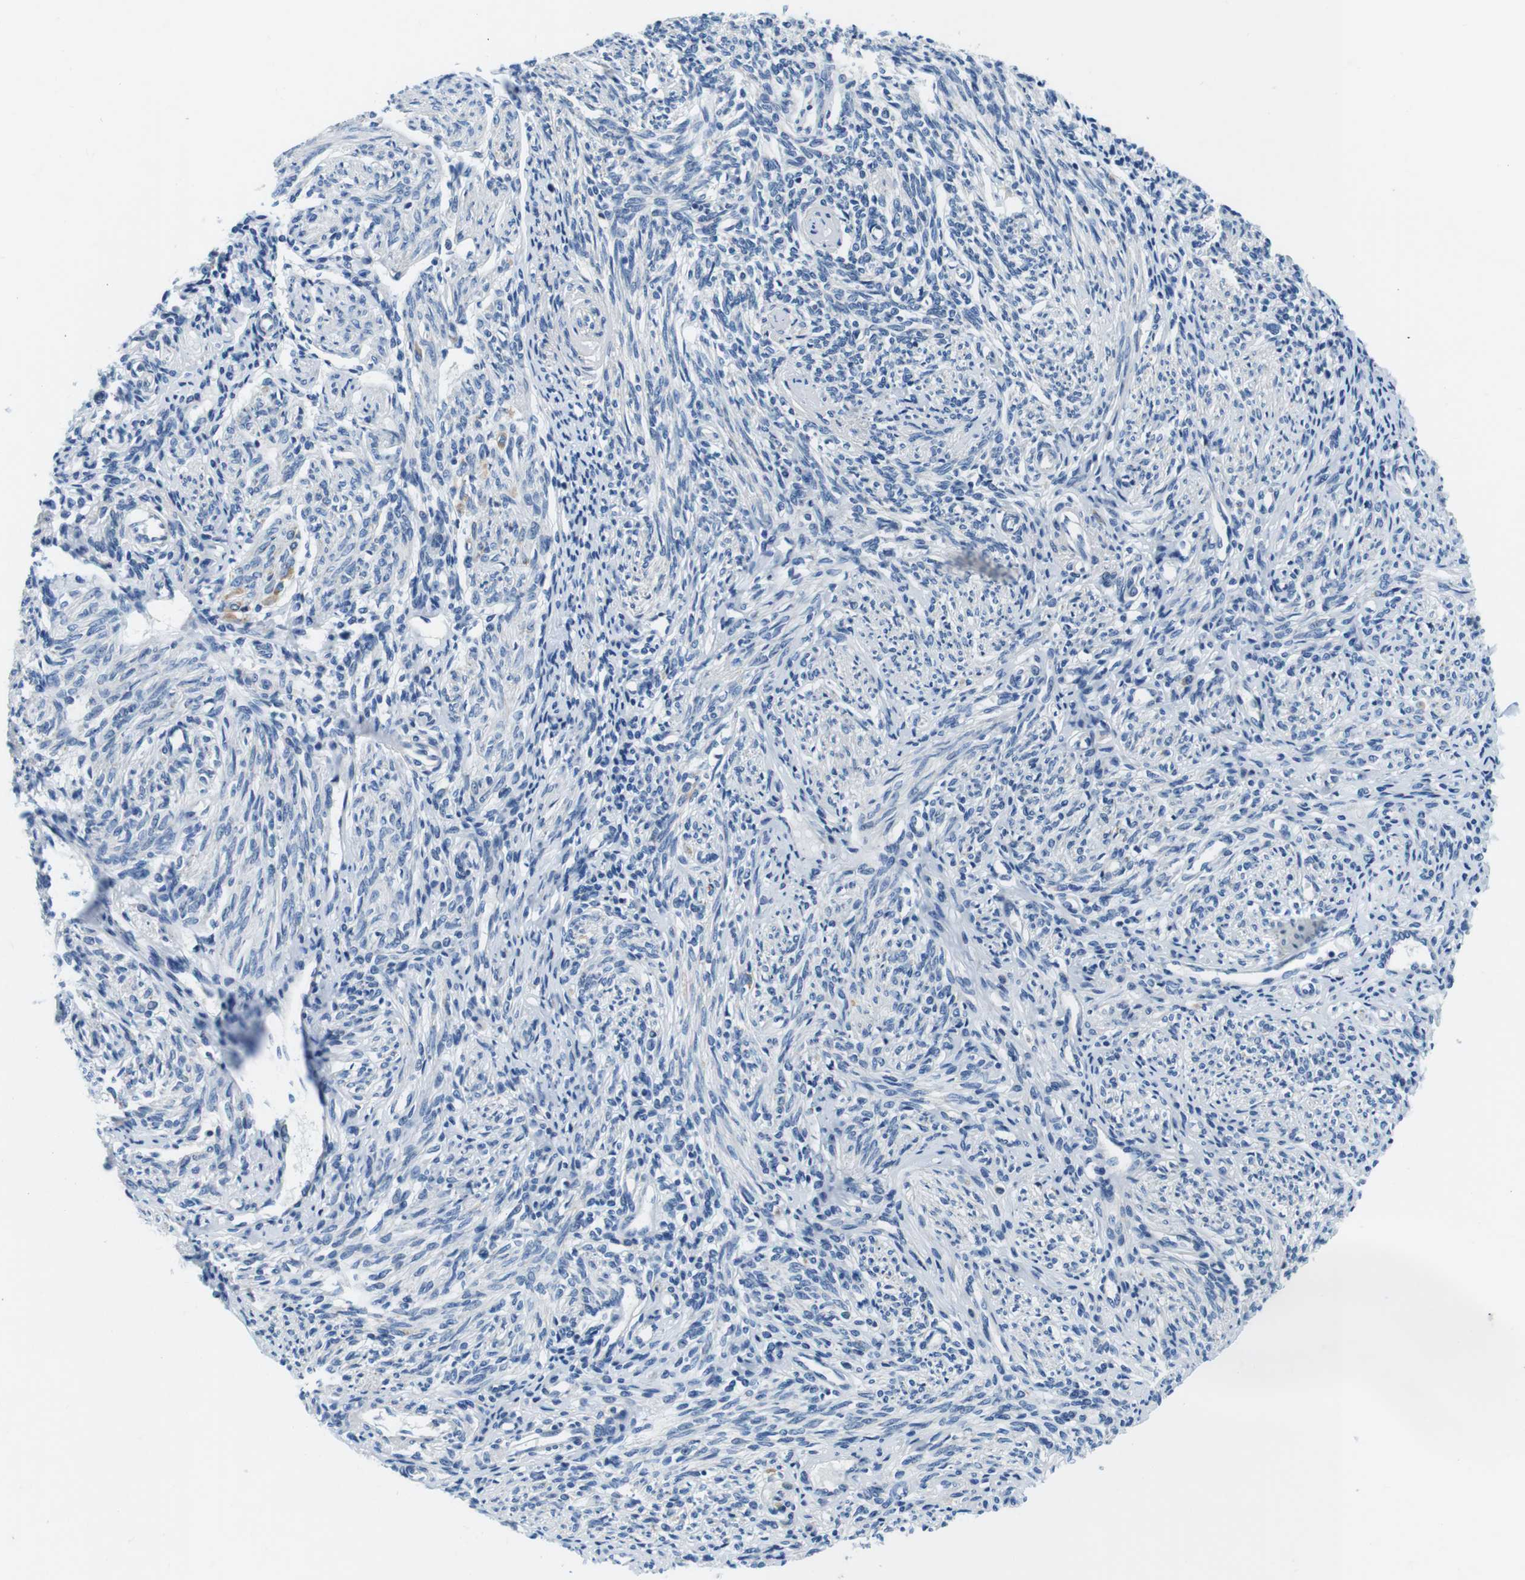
{"staining": {"intensity": "negative", "quantity": "none", "location": "none"}, "tissue": "endometrium", "cell_type": "Cells in endometrial stroma", "image_type": "normal", "snomed": [{"axis": "morphology", "description": "Normal tissue, NOS"}, {"axis": "topography", "description": "Endometrium"}], "caption": "This is an immunohistochemistry (IHC) photomicrograph of unremarkable endometrium. There is no expression in cells in endometrial stroma.", "gene": "DENND4C", "patient": {"sex": "female", "age": 71}}